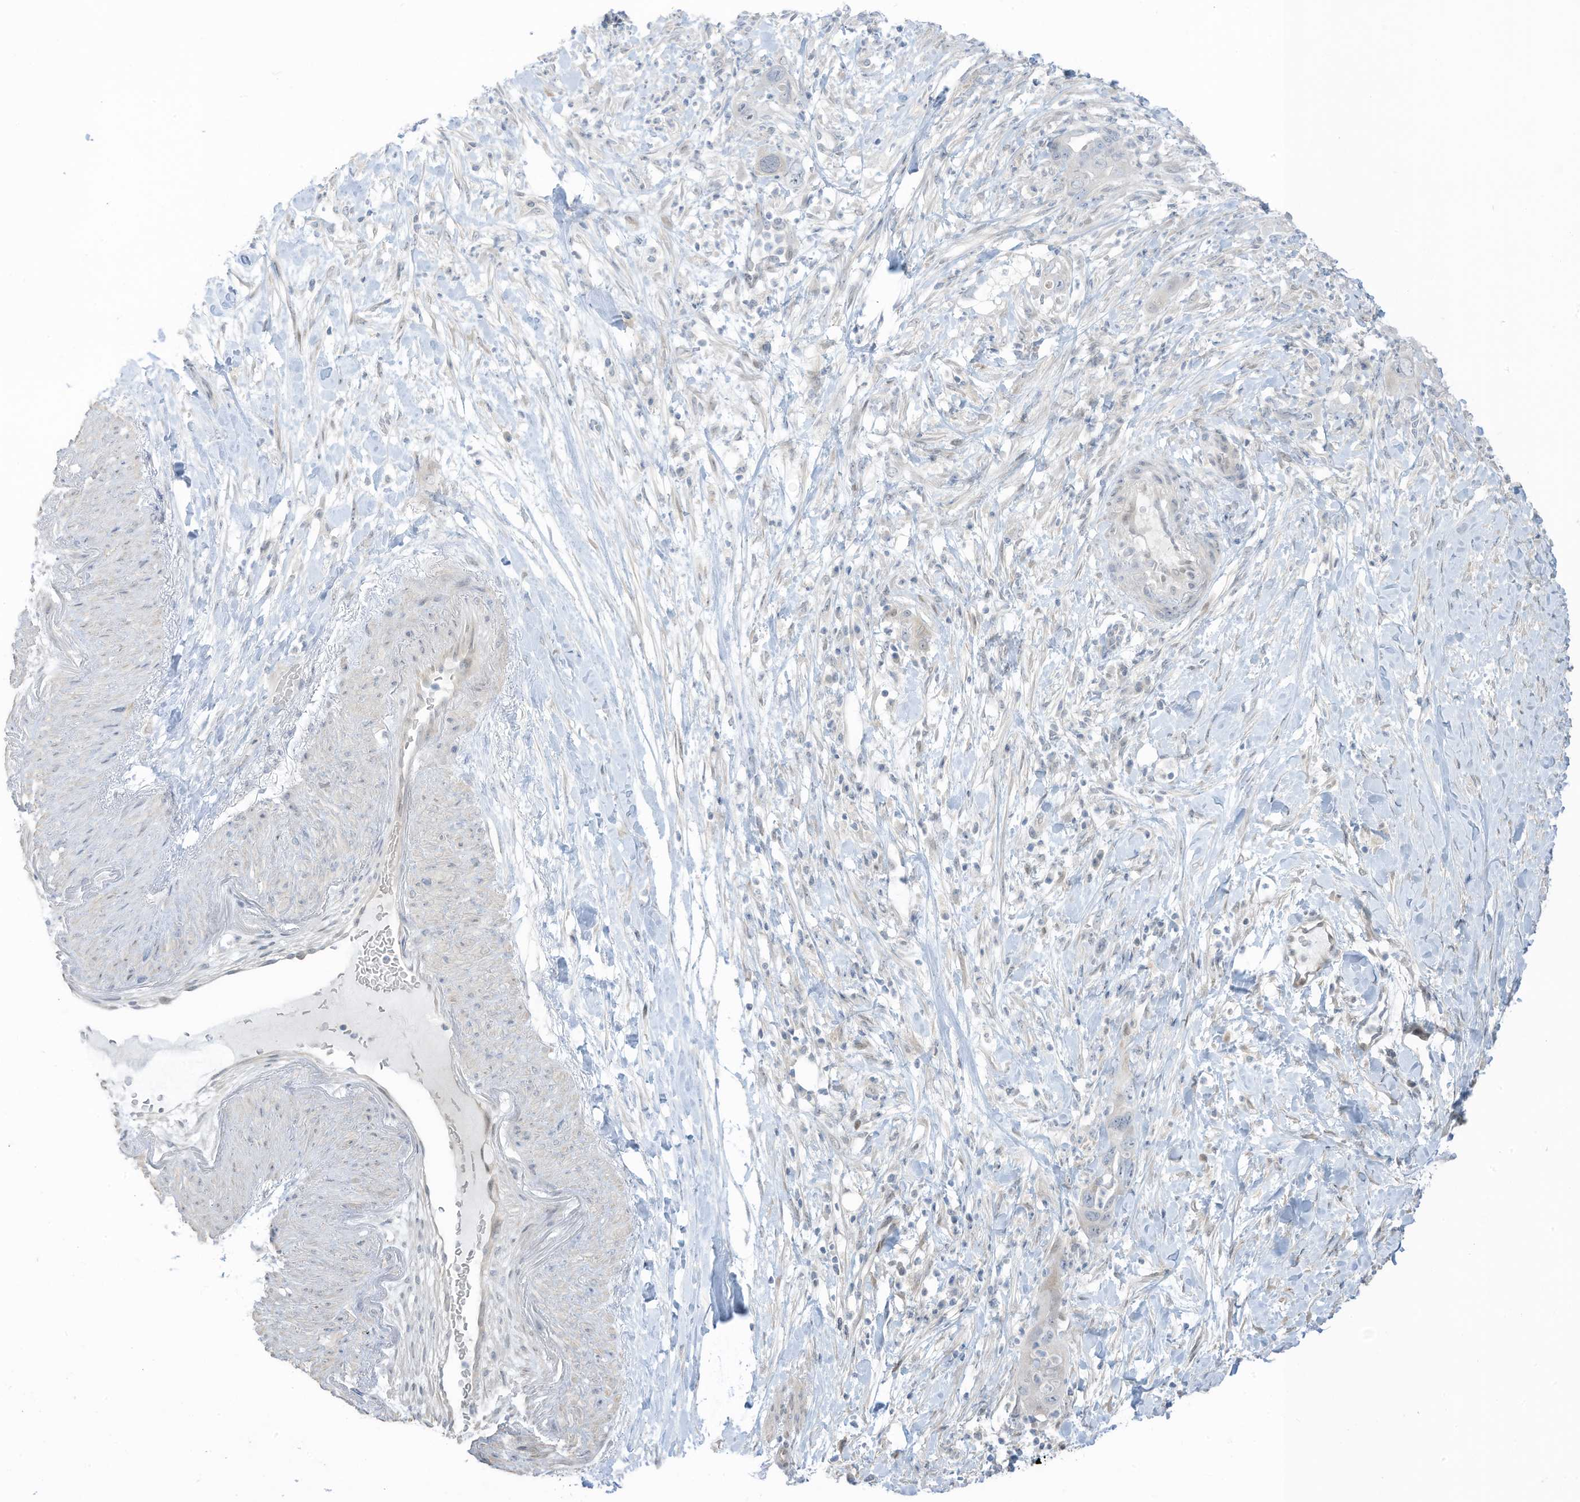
{"staining": {"intensity": "negative", "quantity": "none", "location": "none"}, "tissue": "pancreatic cancer", "cell_type": "Tumor cells", "image_type": "cancer", "snomed": [{"axis": "morphology", "description": "Adenocarcinoma, NOS"}, {"axis": "topography", "description": "Pancreas"}], "caption": "High magnification brightfield microscopy of pancreatic cancer (adenocarcinoma) stained with DAB (brown) and counterstained with hematoxylin (blue): tumor cells show no significant expression.", "gene": "ASPRV1", "patient": {"sex": "female", "age": 71}}